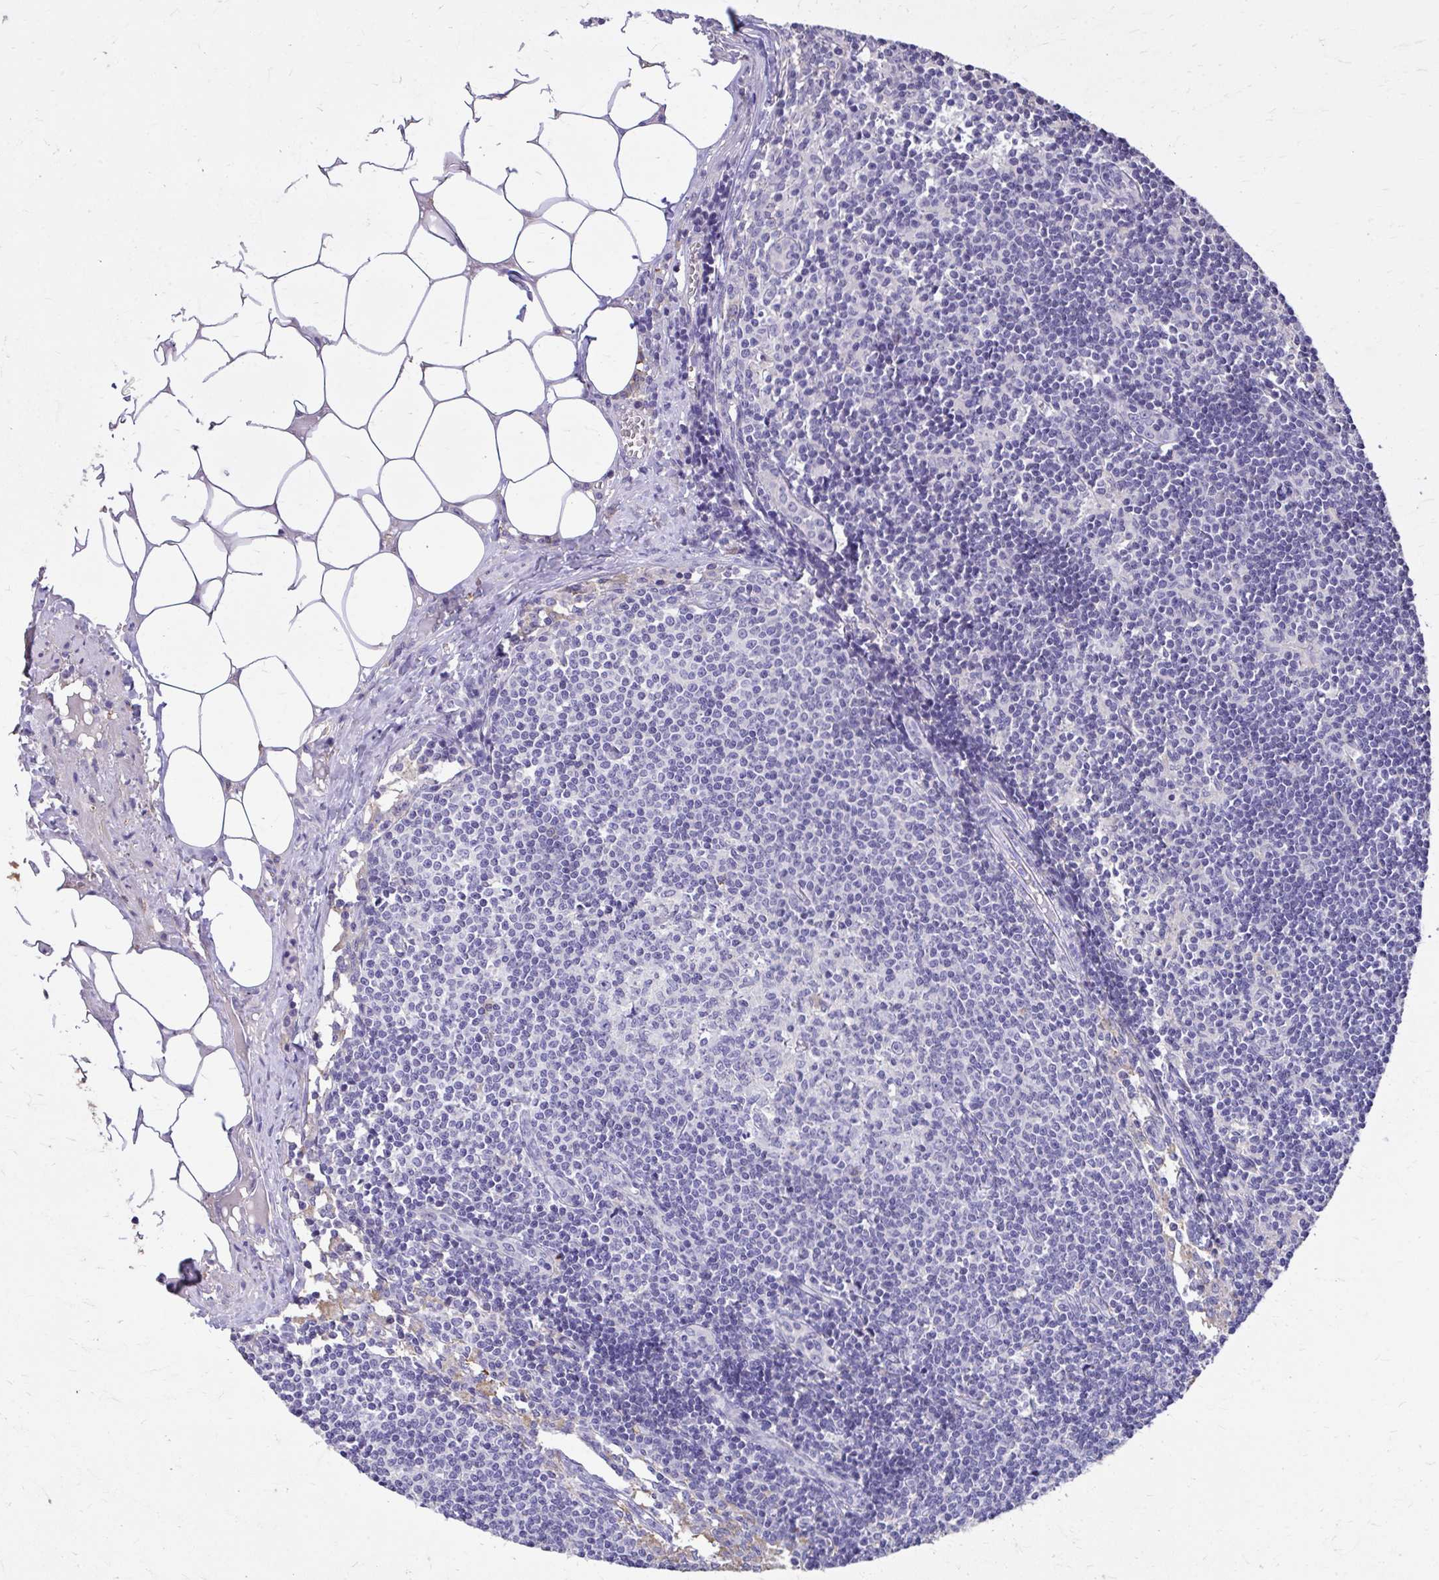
{"staining": {"intensity": "negative", "quantity": "none", "location": "none"}, "tissue": "lymph node", "cell_type": "Germinal center cells", "image_type": "normal", "snomed": [{"axis": "morphology", "description": "Normal tissue, NOS"}, {"axis": "topography", "description": "Lymph node"}], "caption": "Lymph node stained for a protein using IHC displays no staining germinal center cells.", "gene": "EPB41L1", "patient": {"sex": "female", "age": 31}}